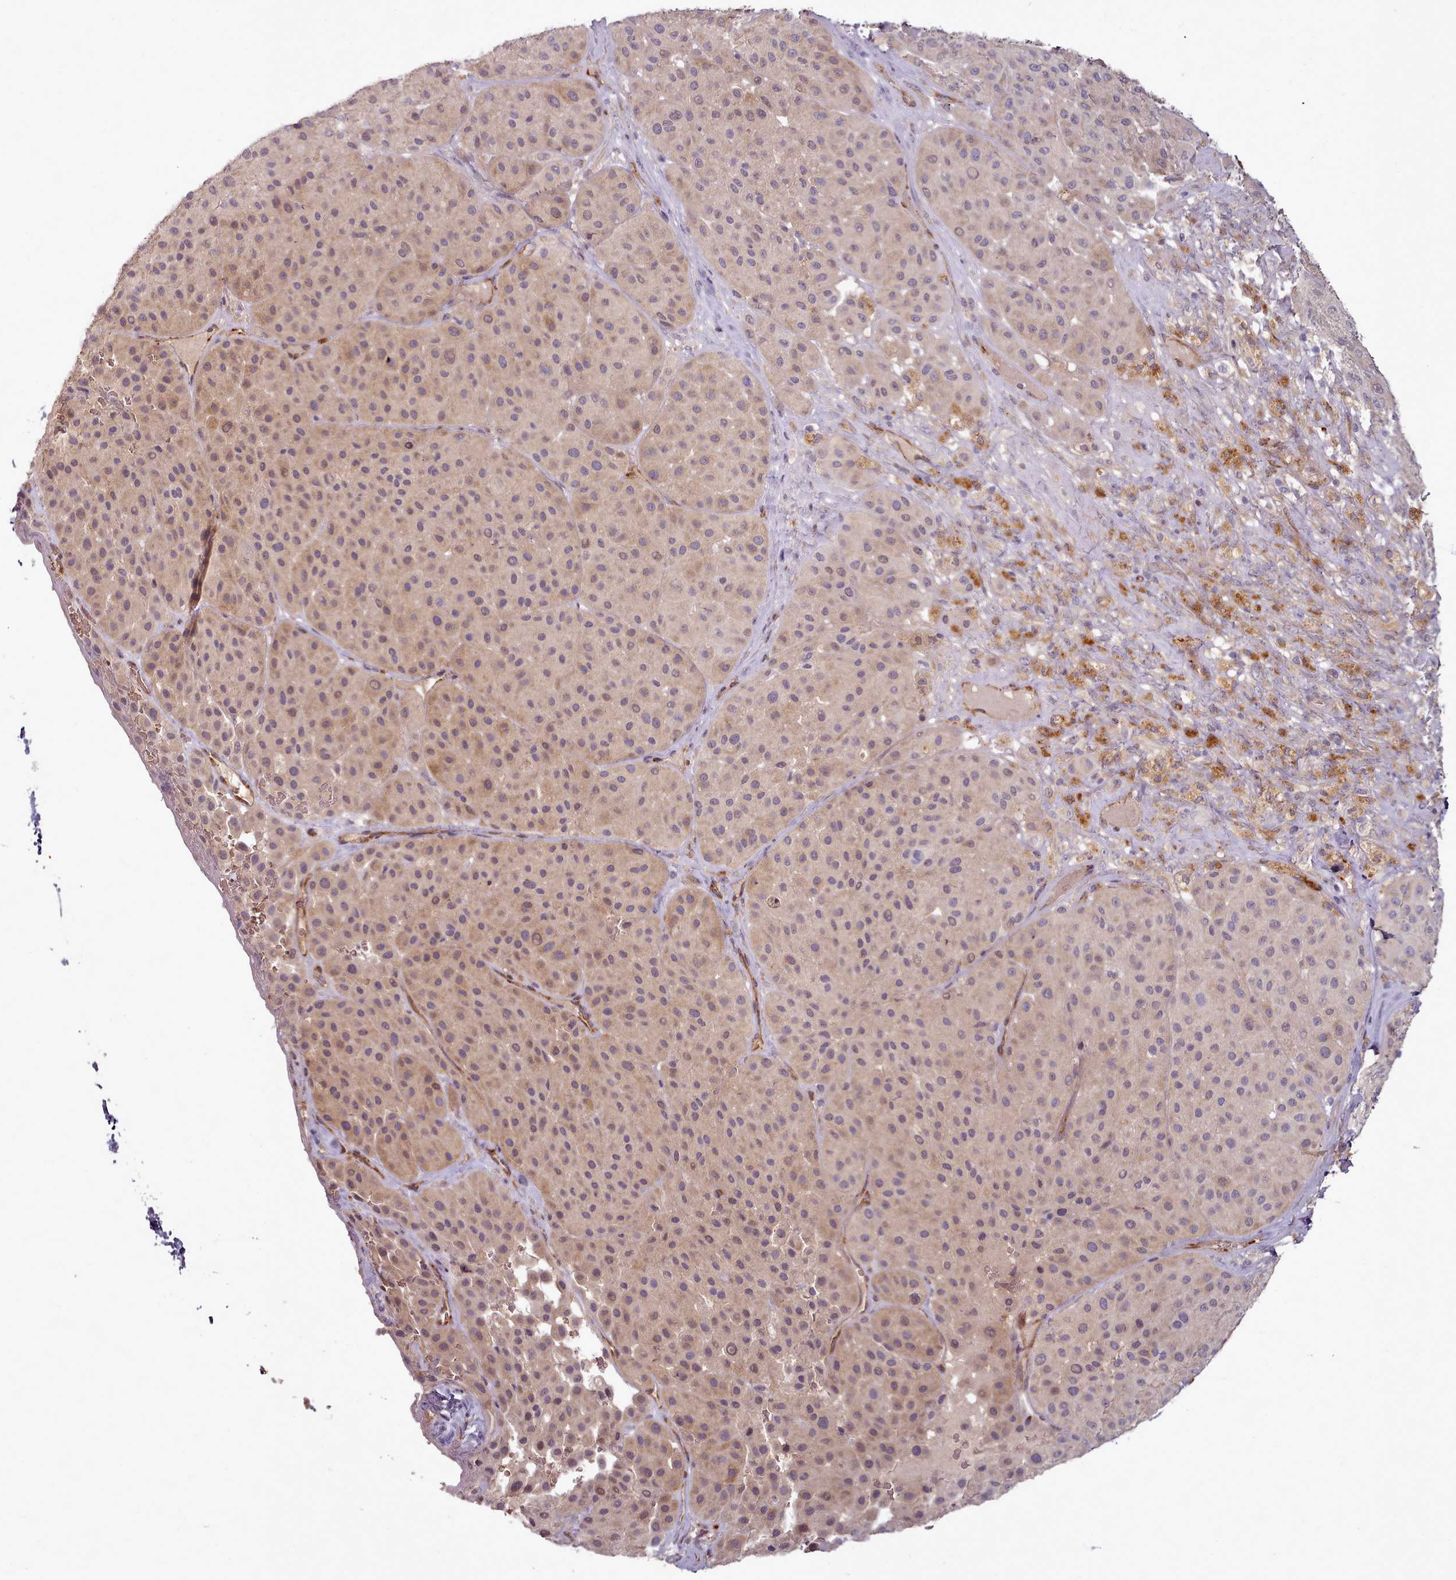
{"staining": {"intensity": "weak", "quantity": ">75%", "location": "cytoplasmic/membranous,nuclear"}, "tissue": "melanoma", "cell_type": "Tumor cells", "image_type": "cancer", "snomed": [{"axis": "morphology", "description": "Malignant melanoma, Metastatic site"}, {"axis": "topography", "description": "Smooth muscle"}], "caption": "This histopathology image shows immunohistochemistry (IHC) staining of human melanoma, with low weak cytoplasmic/membranous and nuclear staining in approximately >75% of tumor cells.", "gene": "C1QTNF5", "patient": {"sex": "male", "age": 41}}